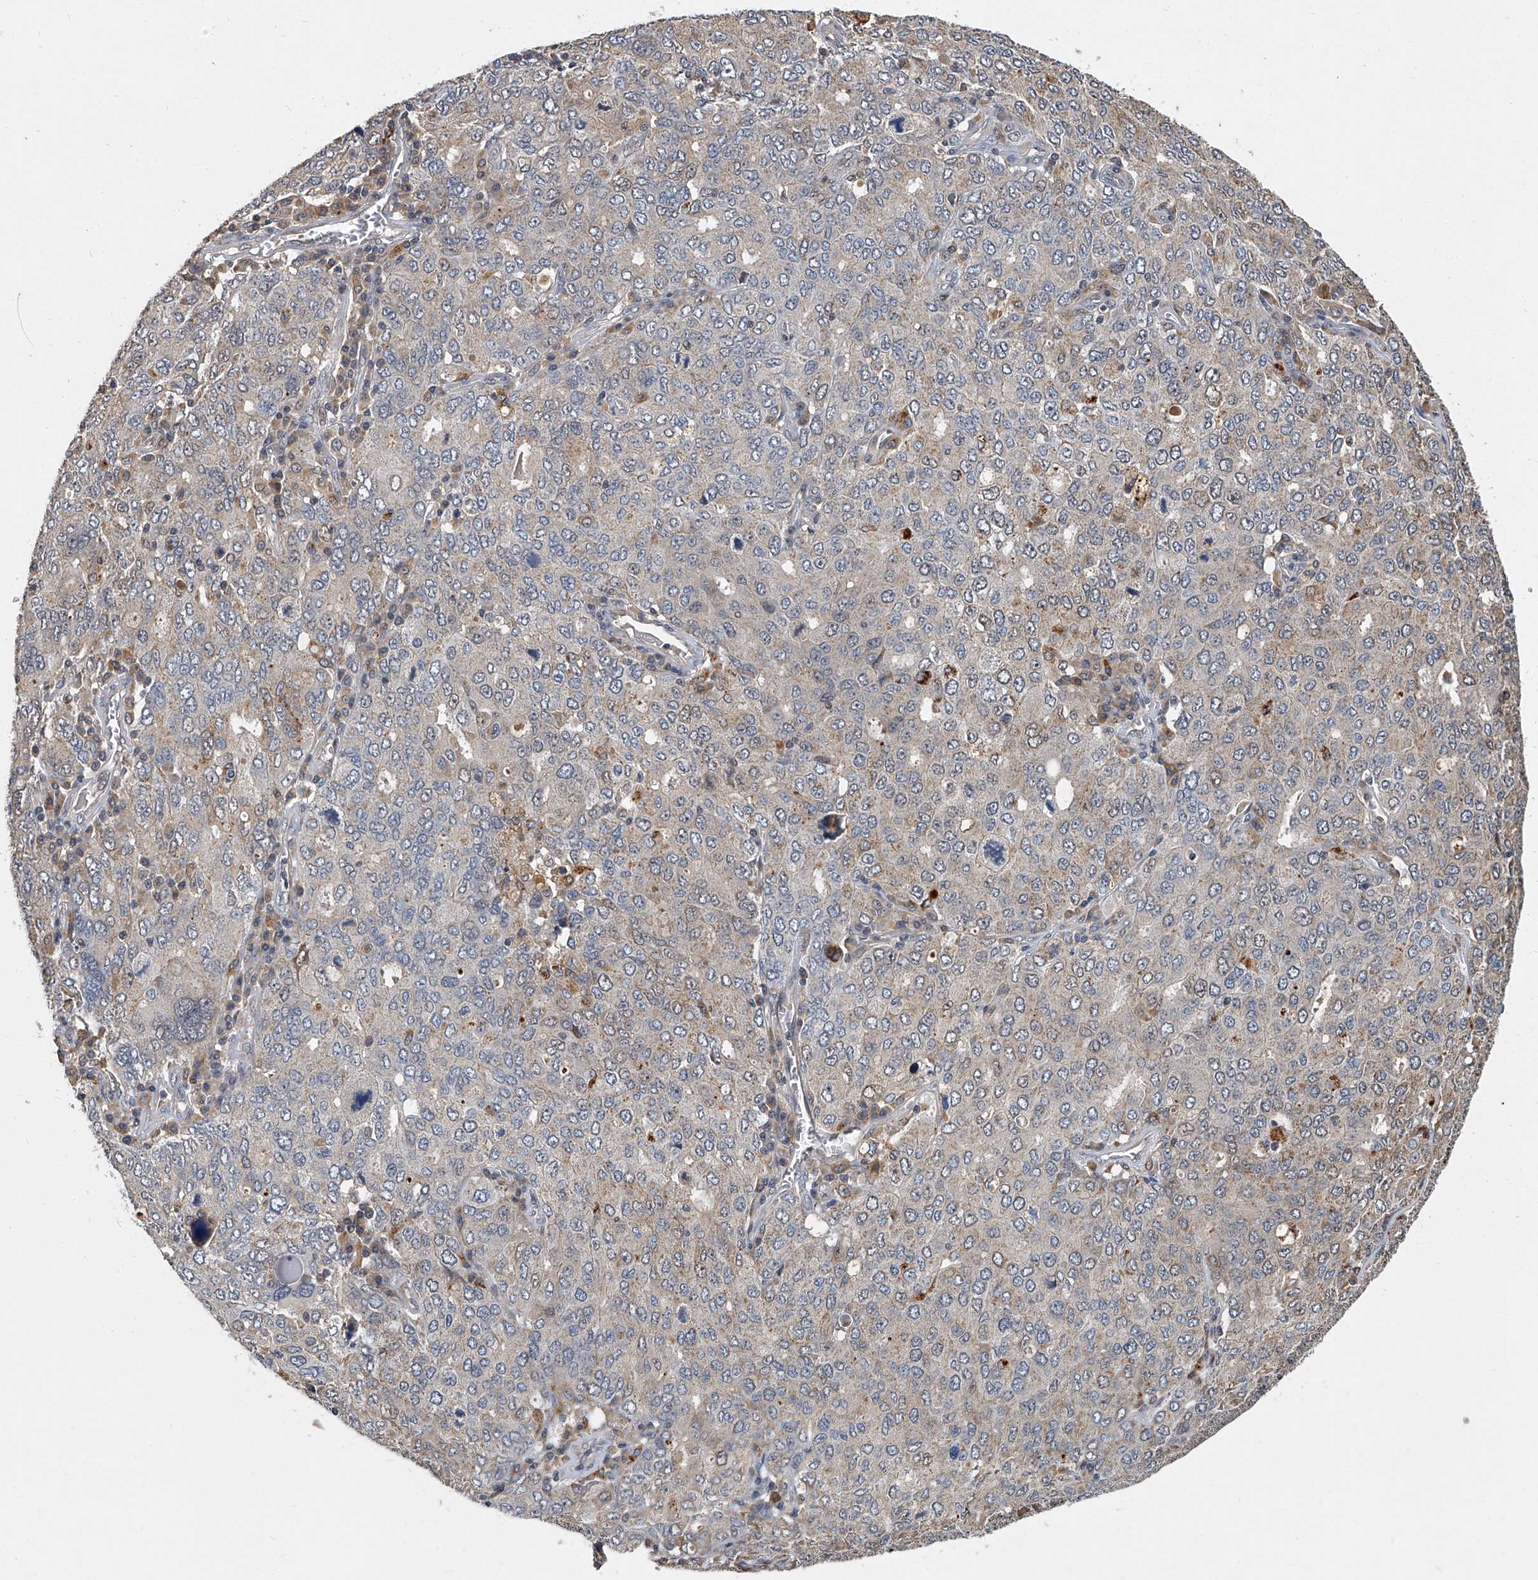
{"staining": {"intensity": "weak", "quantity": "25%-75%", "location": "cytoplasmic/membranous"}, "tissue": "ovarian cancer", "cell_type": "Tumor cells", "image_type": "cancer", "snomed": [{"axis": "morphology", "description": "Carcinoma, endometroid"}, {"axis": "topography", "description": "Ovary"}], "caption": "Immunohistochemistry (IHC) (DAB (3,3'-diaminobenzidine)) staining of human endometroid carcinoma (ovarian) exhibits weak cytoplasmic/membranous protein positivity in about 25%-75% of tumor cells.", "gene": "JAG2", "patient": {"sex": "female", "age": 62}}